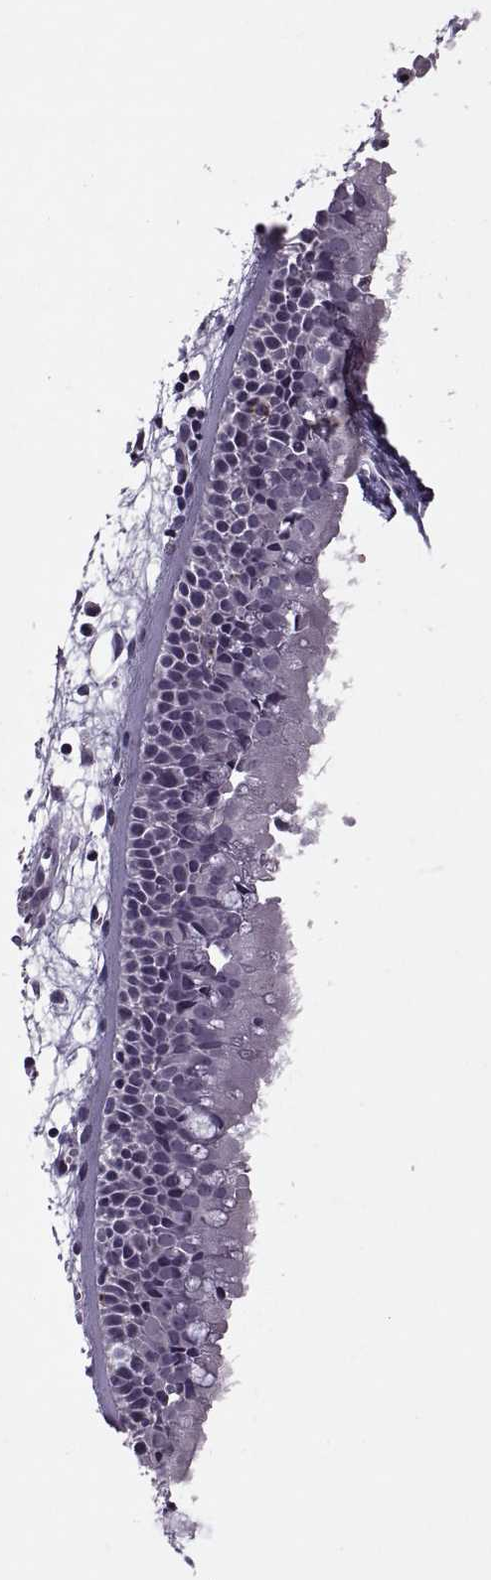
{"staining": {"intensity": "negative", "quantity": "none", "location": "none"}, "tissue": "nasopharynx", "cell_type": "Respiratory epithelial cells", "image_type": "normal", "snomed": [{"axis": "morphology", "description": "Normal tissue, NOS"}, {"axis": "topography", "description": "Nasopharynx"}], "caption": "Benign nasopharynx was stained to show a protein in brown. There is no significant staining in respiratory epithelial cells. The staining is performed using DAB (3,3'-diaminobenzidine) brown chromogen with nuclei counter-stained in using hematoxylin.", "gene": "SINHCAF", "patient": {"sex": "female", "age": 68}}